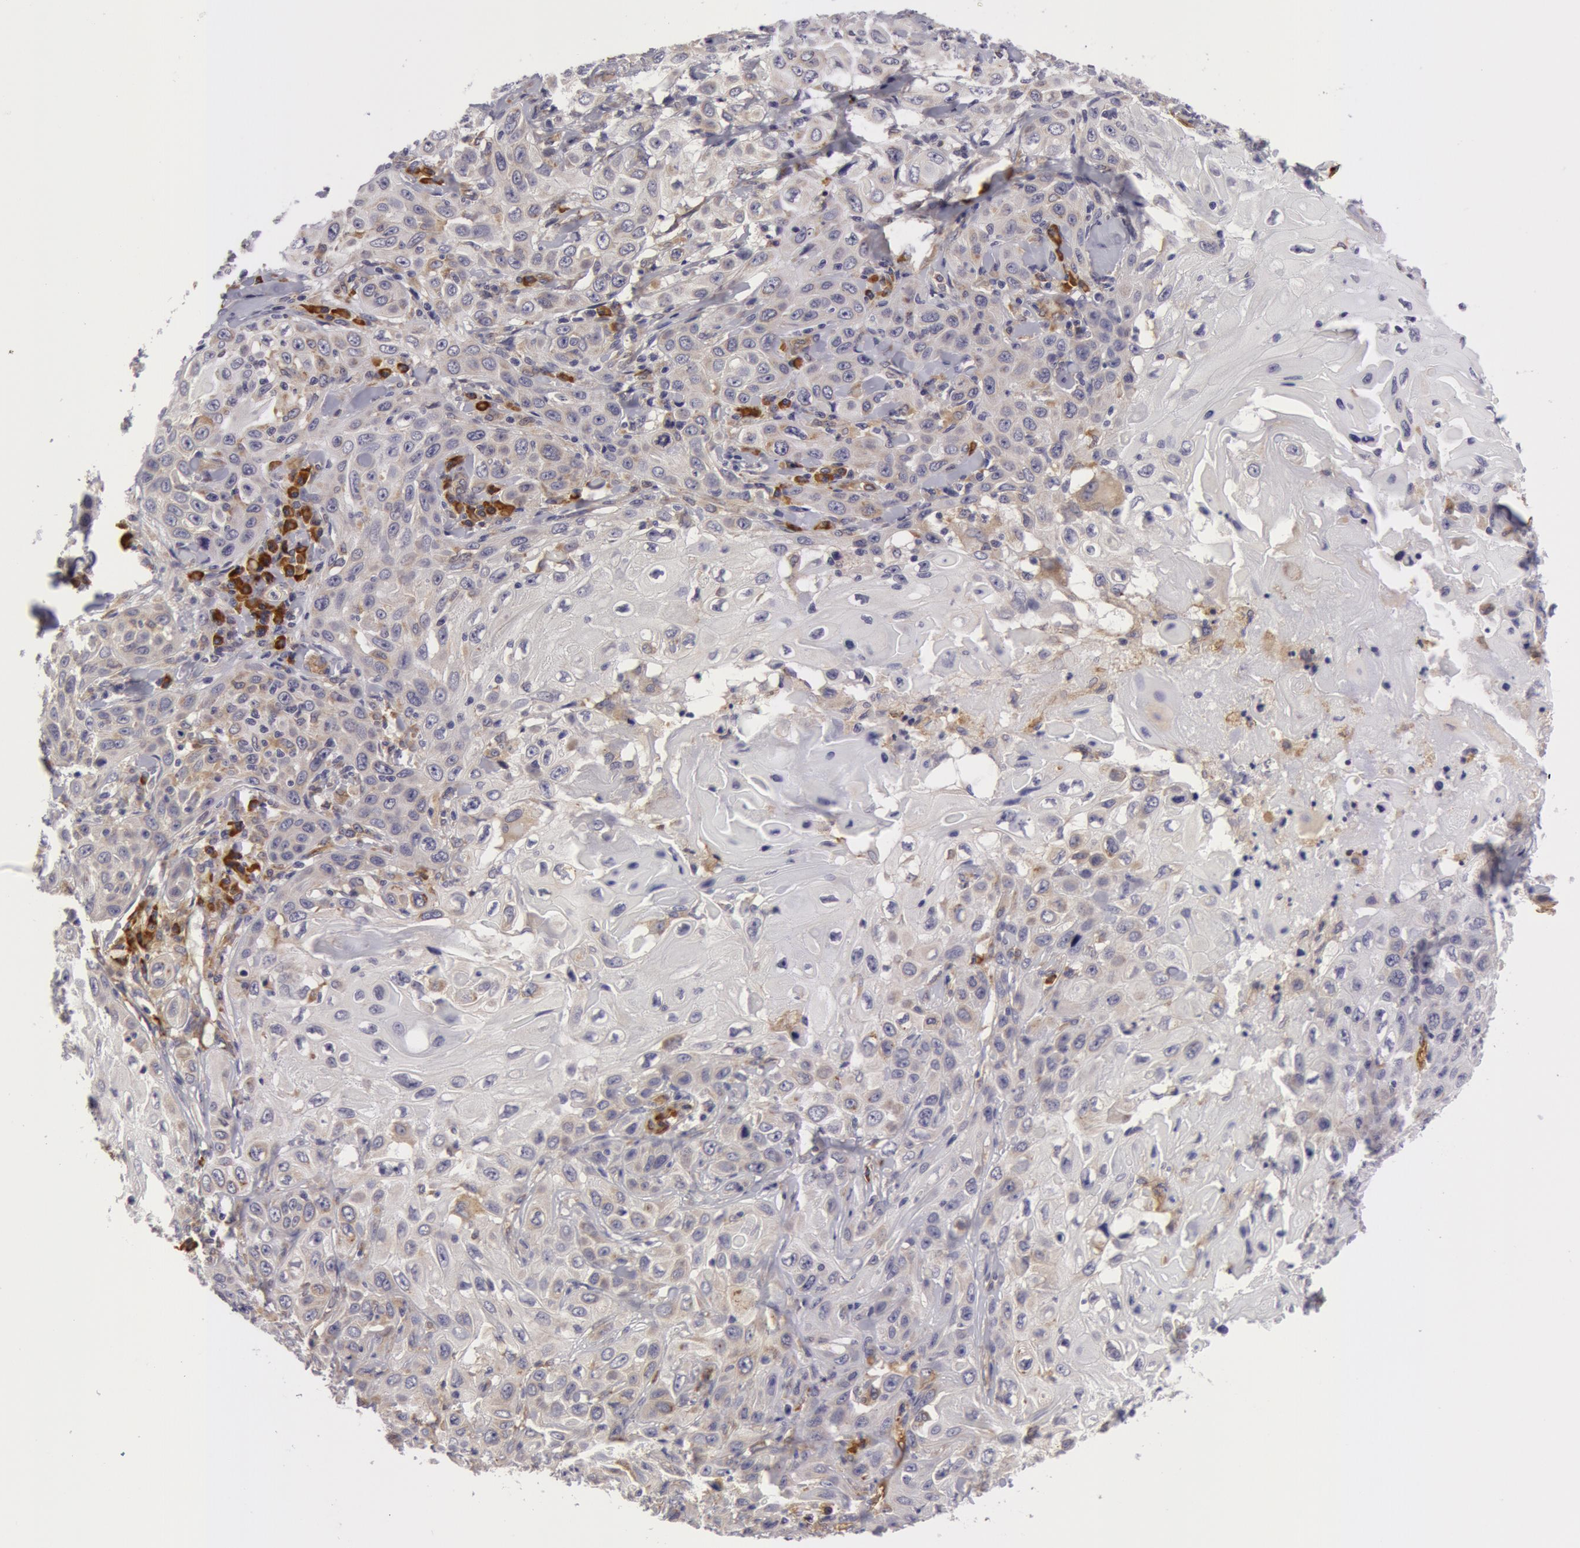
{"staining": {"intensity": "negative", "quantity": "none", "location": "none"}, "tissue": "skin cancer", "cell_type": "Tumor cells", "image_type": "cancer", "snomed": [{"axis": "morphology", "description": "Squamous cell carcinoma, NOS"}, {"axis": "topography", "description": "Skin"}], "caption": "This is a image of IHC staining of skin squamous cell carcinoma, which shows no expression in tumor cells. (DAB (3,3'-diaminobenzidine) immunohistochemistry (IHC), high magnification).", "gene": "IL23A", "patient": {"sex": "male", "age": 84}}